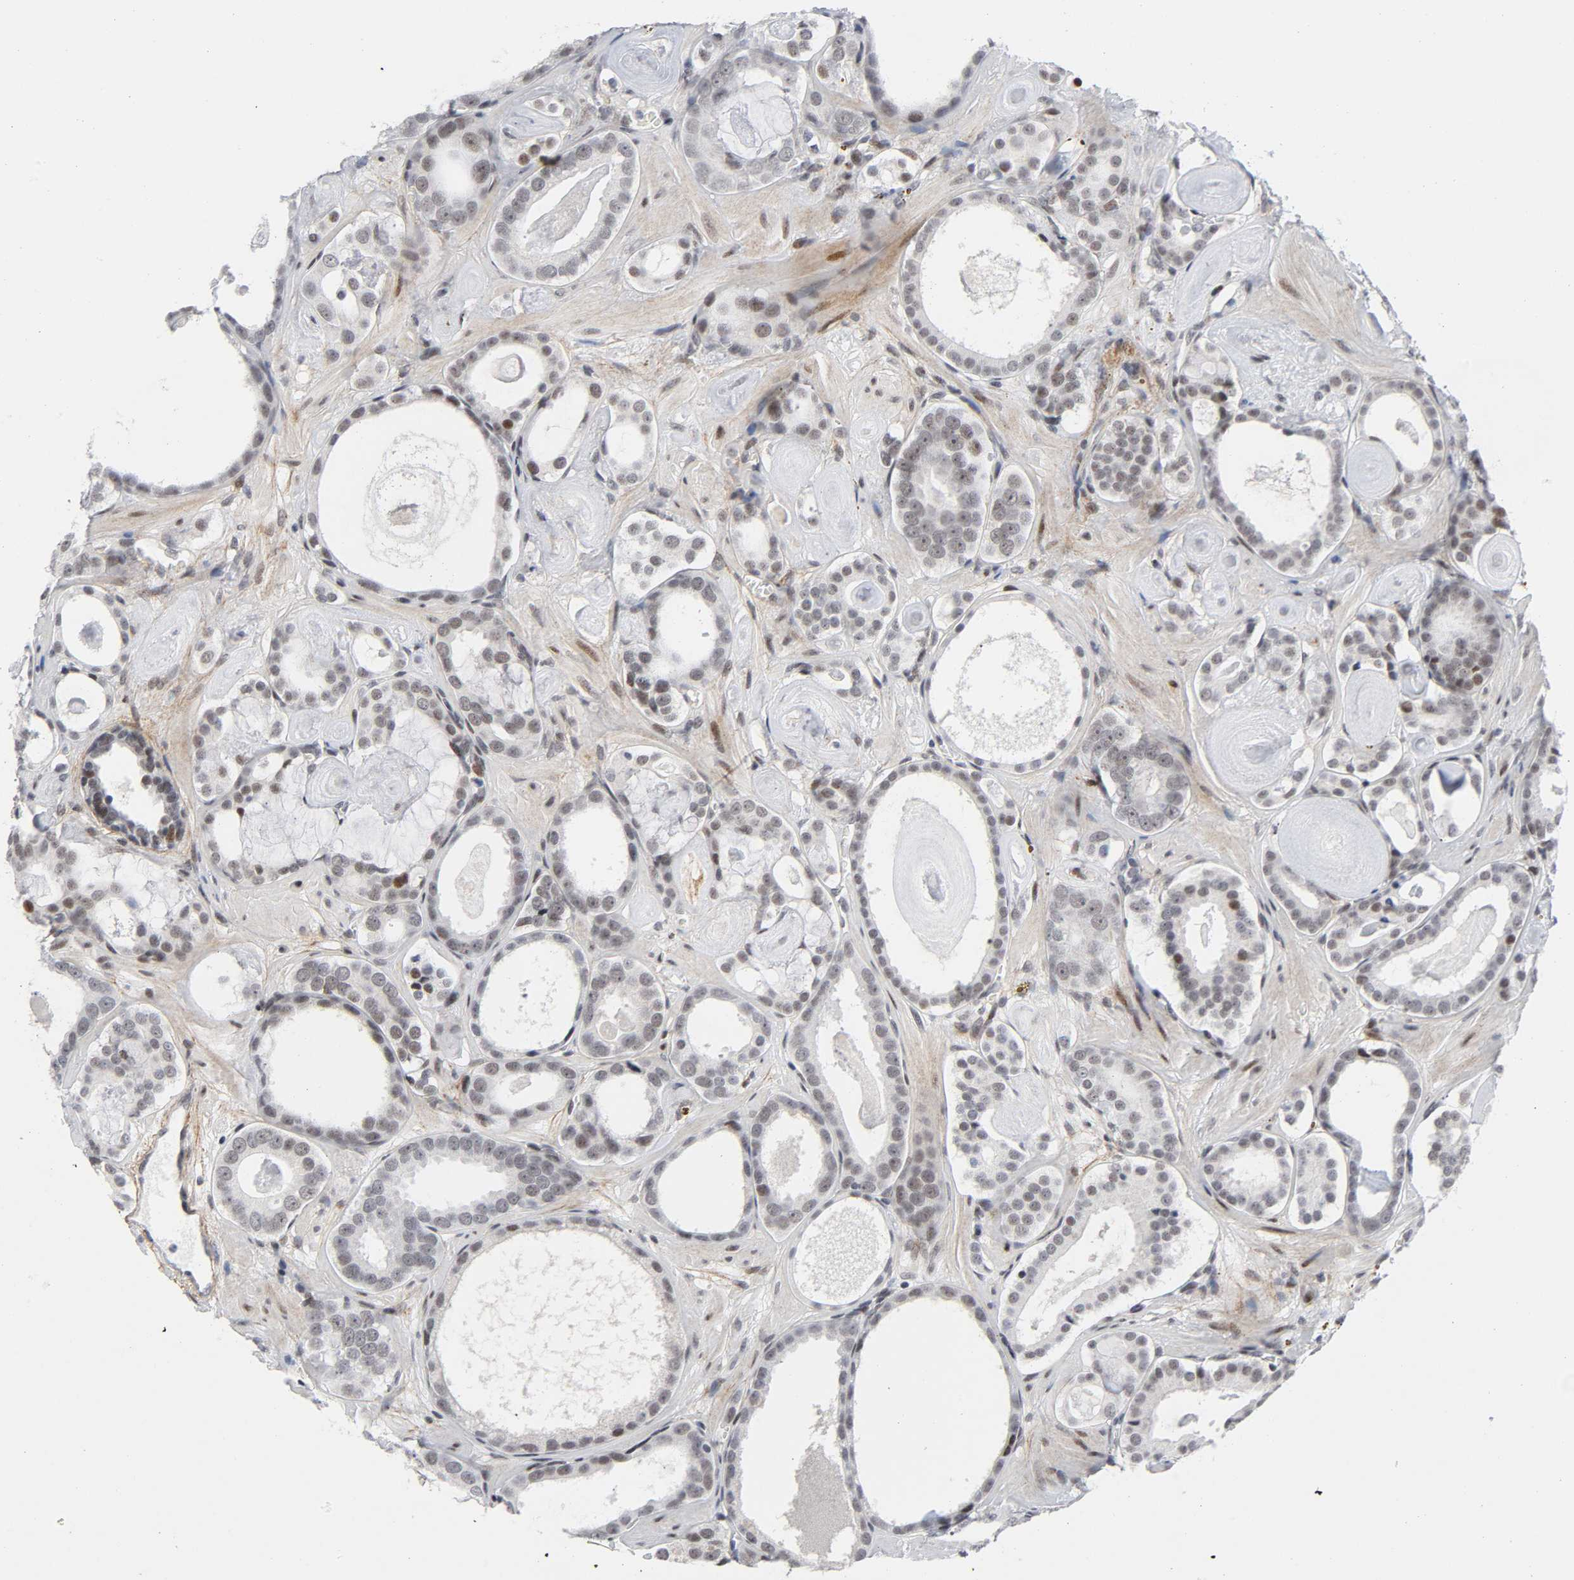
{"staining": {"intensity": "weak", "quantity": "25%-75%", "location": "cytoplasmic/membranous,nuclear"}, "tissue": "prostate cancer", "cell_type": "Tumor cells", "image_type": "cancer", "snomed": [{"axis": "morphology", "description": "Adenocarcinoma, Low grade"}, {"axis": "topography", "description": "Prostate"}], "caption": "Protein analysis of prostate cancer tissue displays weak cytoplasmic/membranous and nuclear expression in about 25%-75% of tumor cells.", "gene": "DIDO1", "patient": {"sex": "male", "age": 57}}